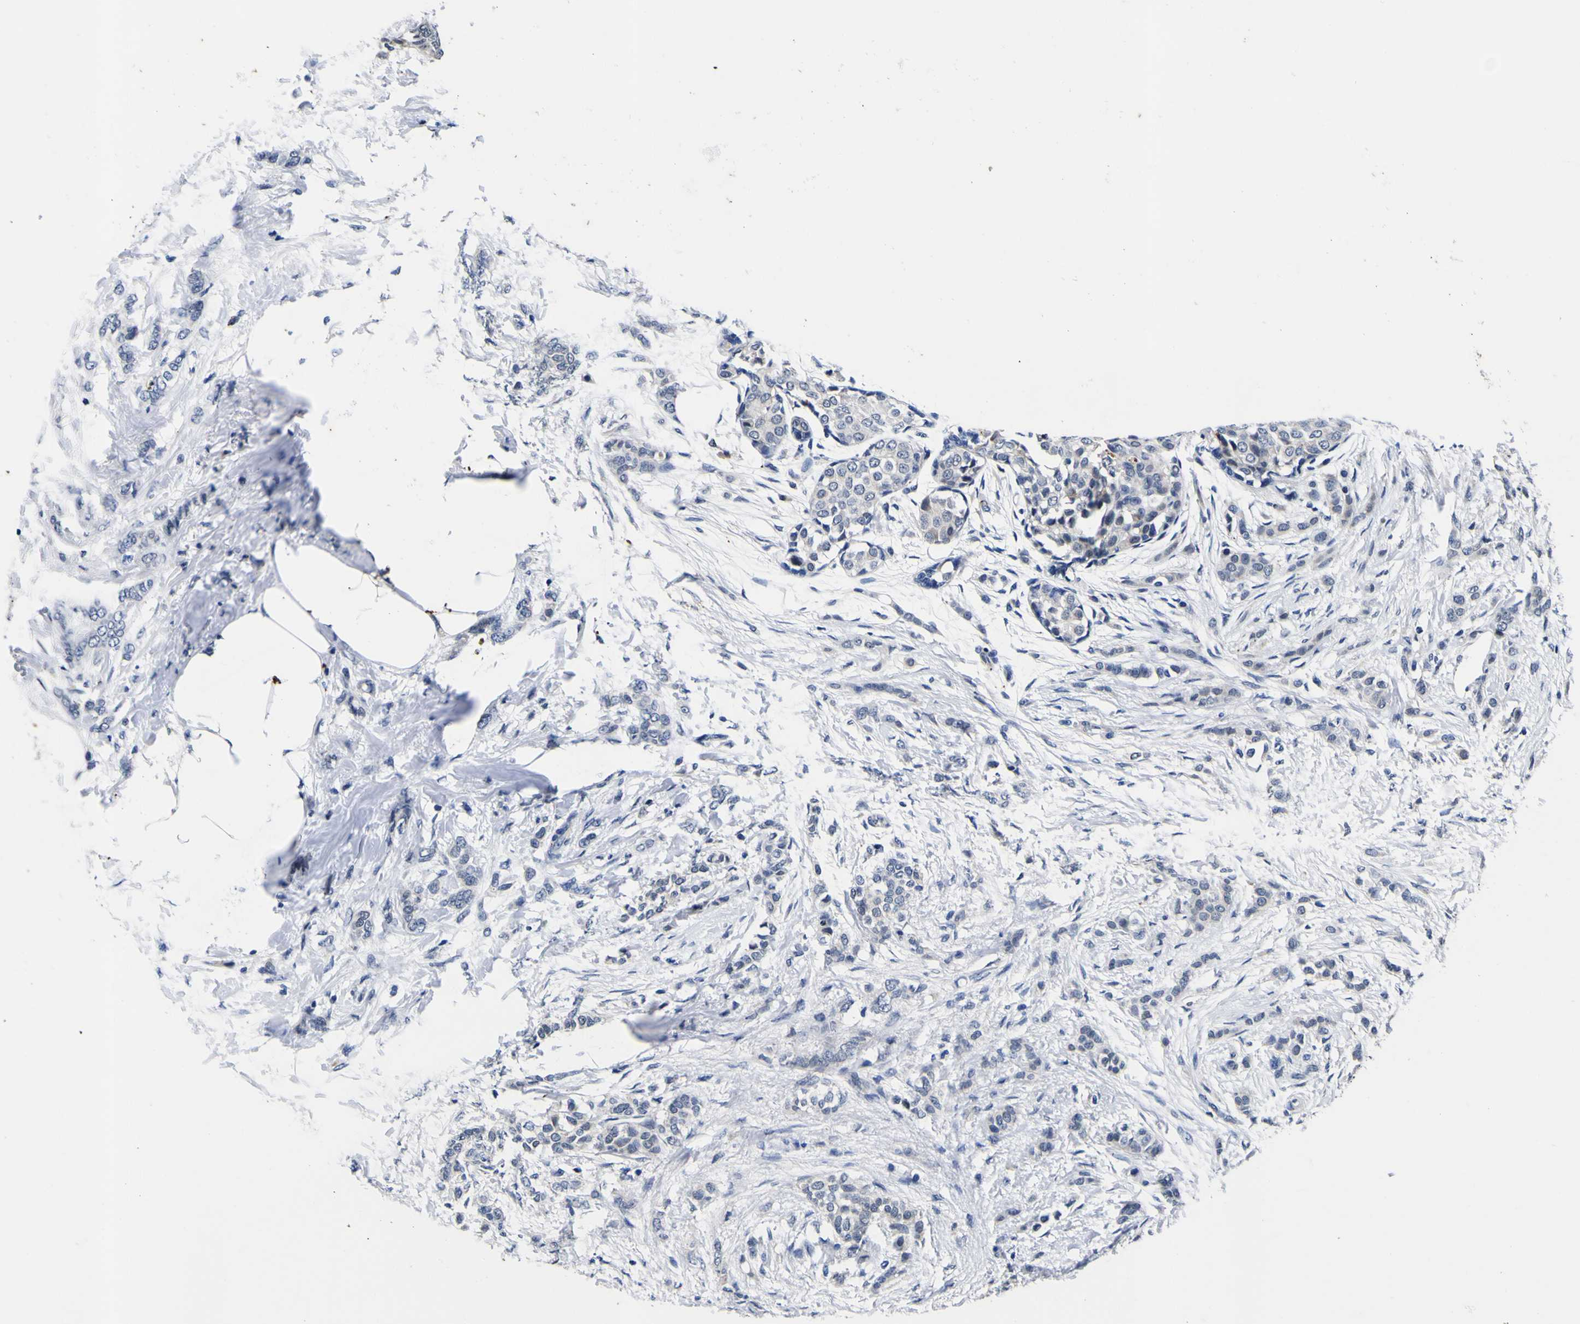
{"staining": {"intensity": "negative", "quantity": "none", "location": "none"}, "tissue": "breast cancer", "cell_type": "Tumor cells", "image_type": "cancer", "snomed": [{"axis": "morphology", "description": "Lobular carcinoma, in situ"}, {"axis": "morphology", "description": "Lobular carcinoma"}, {"axis": "topography", "description": "Breast"}], "caption": "This is an immunohistochemistry (IHC) histopathology image of breast cancer. There is no positivity in tumor cells.", "gene": "IGFLR1", "patient": {"sex": "female", "age": 41}}